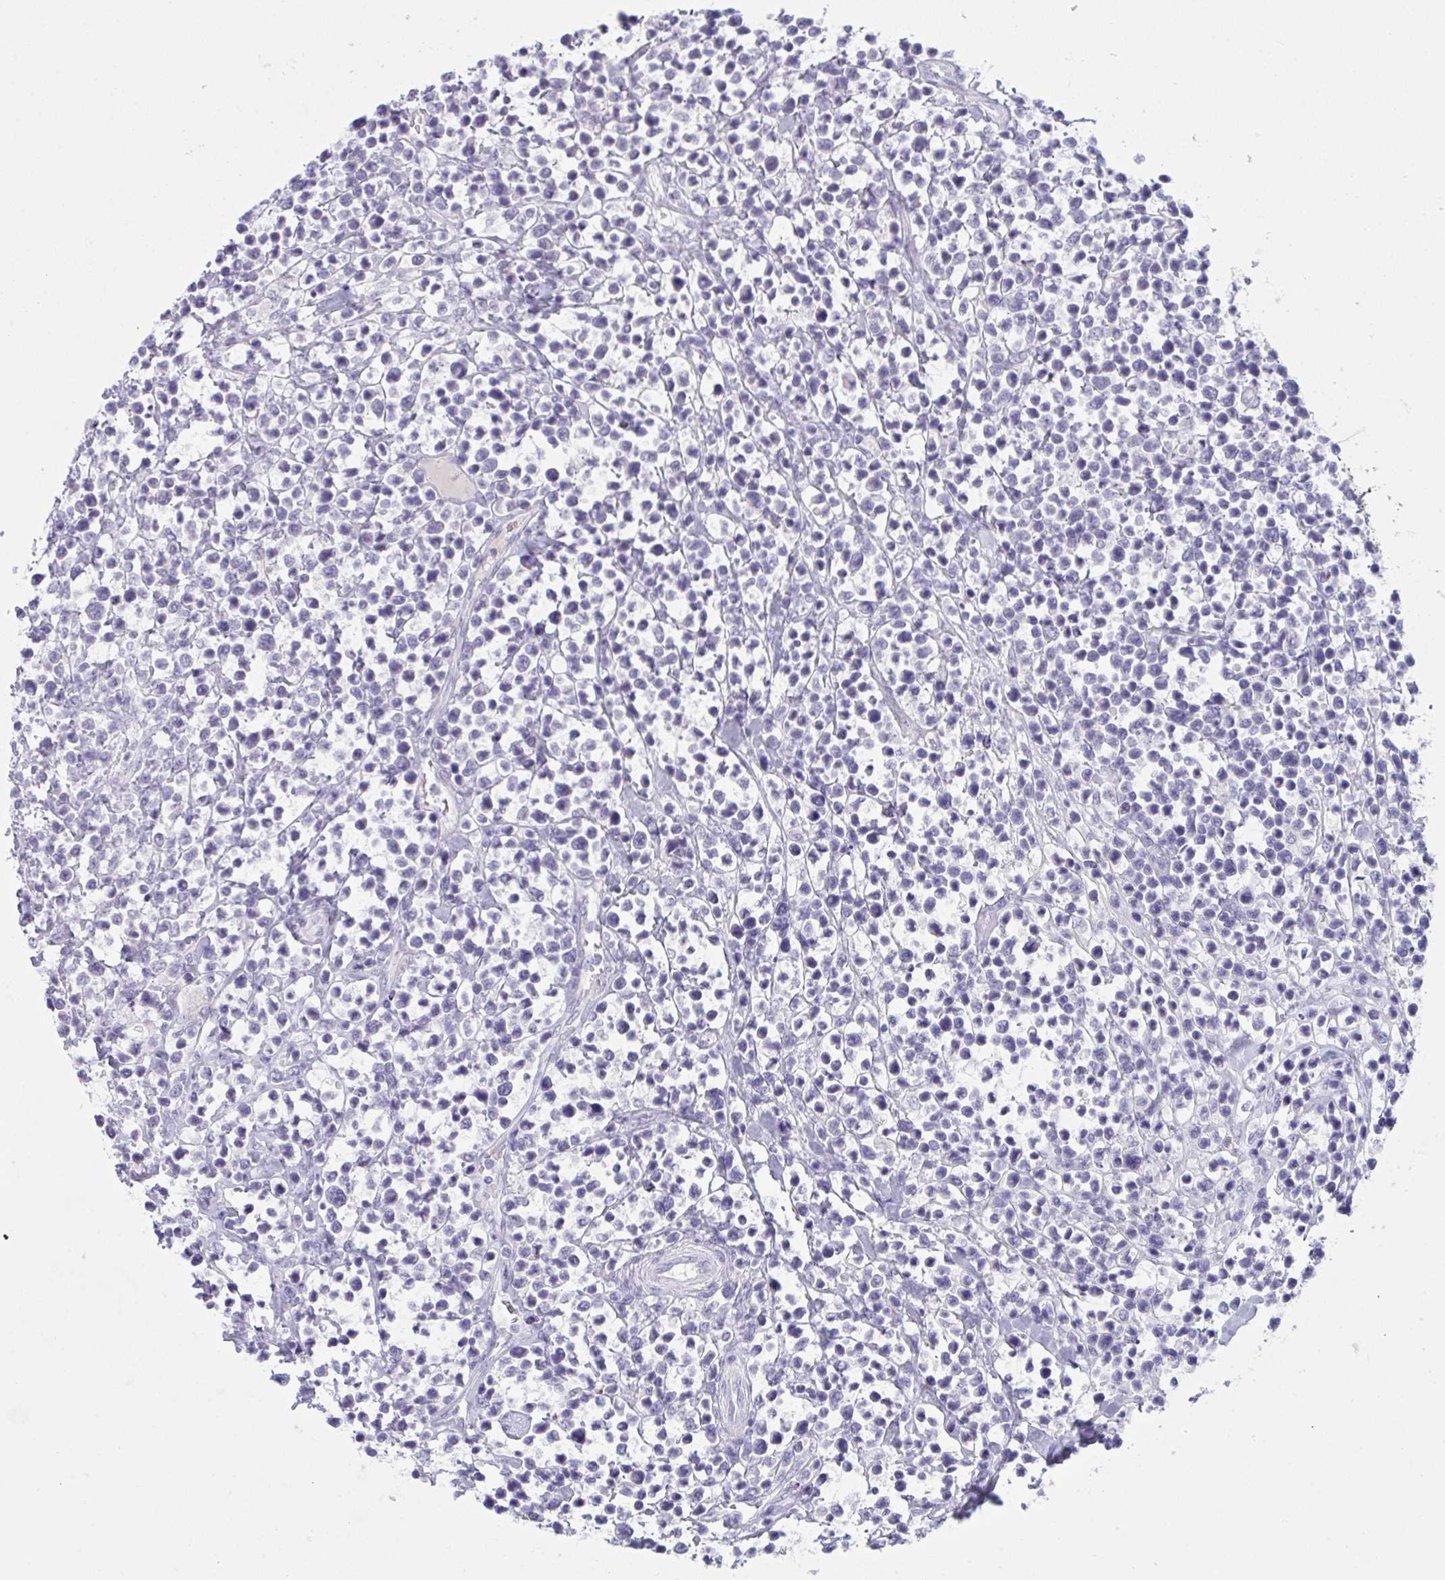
{"staining": {"intensity": "negative", "quantity": "none", "location": "none"}, "tissue": "lymphoma", "cell_type": "Tumor cells", "image_type": "cancer", "snomed": [{"axis": "morphology", "description": "Malignant lymphoma, non-Hodgkin's type, High grade"}, {"axis": "topography", "description": "Soft tissue"}], "caption": "Immunohistochemistry (IHC) of malignant lymphoma, non-Hodgkin's type (high-grade) reveals no positivity in tumor cells.", "gene": "TENT5D", "patient": {"sex": "female", "age": 56}}